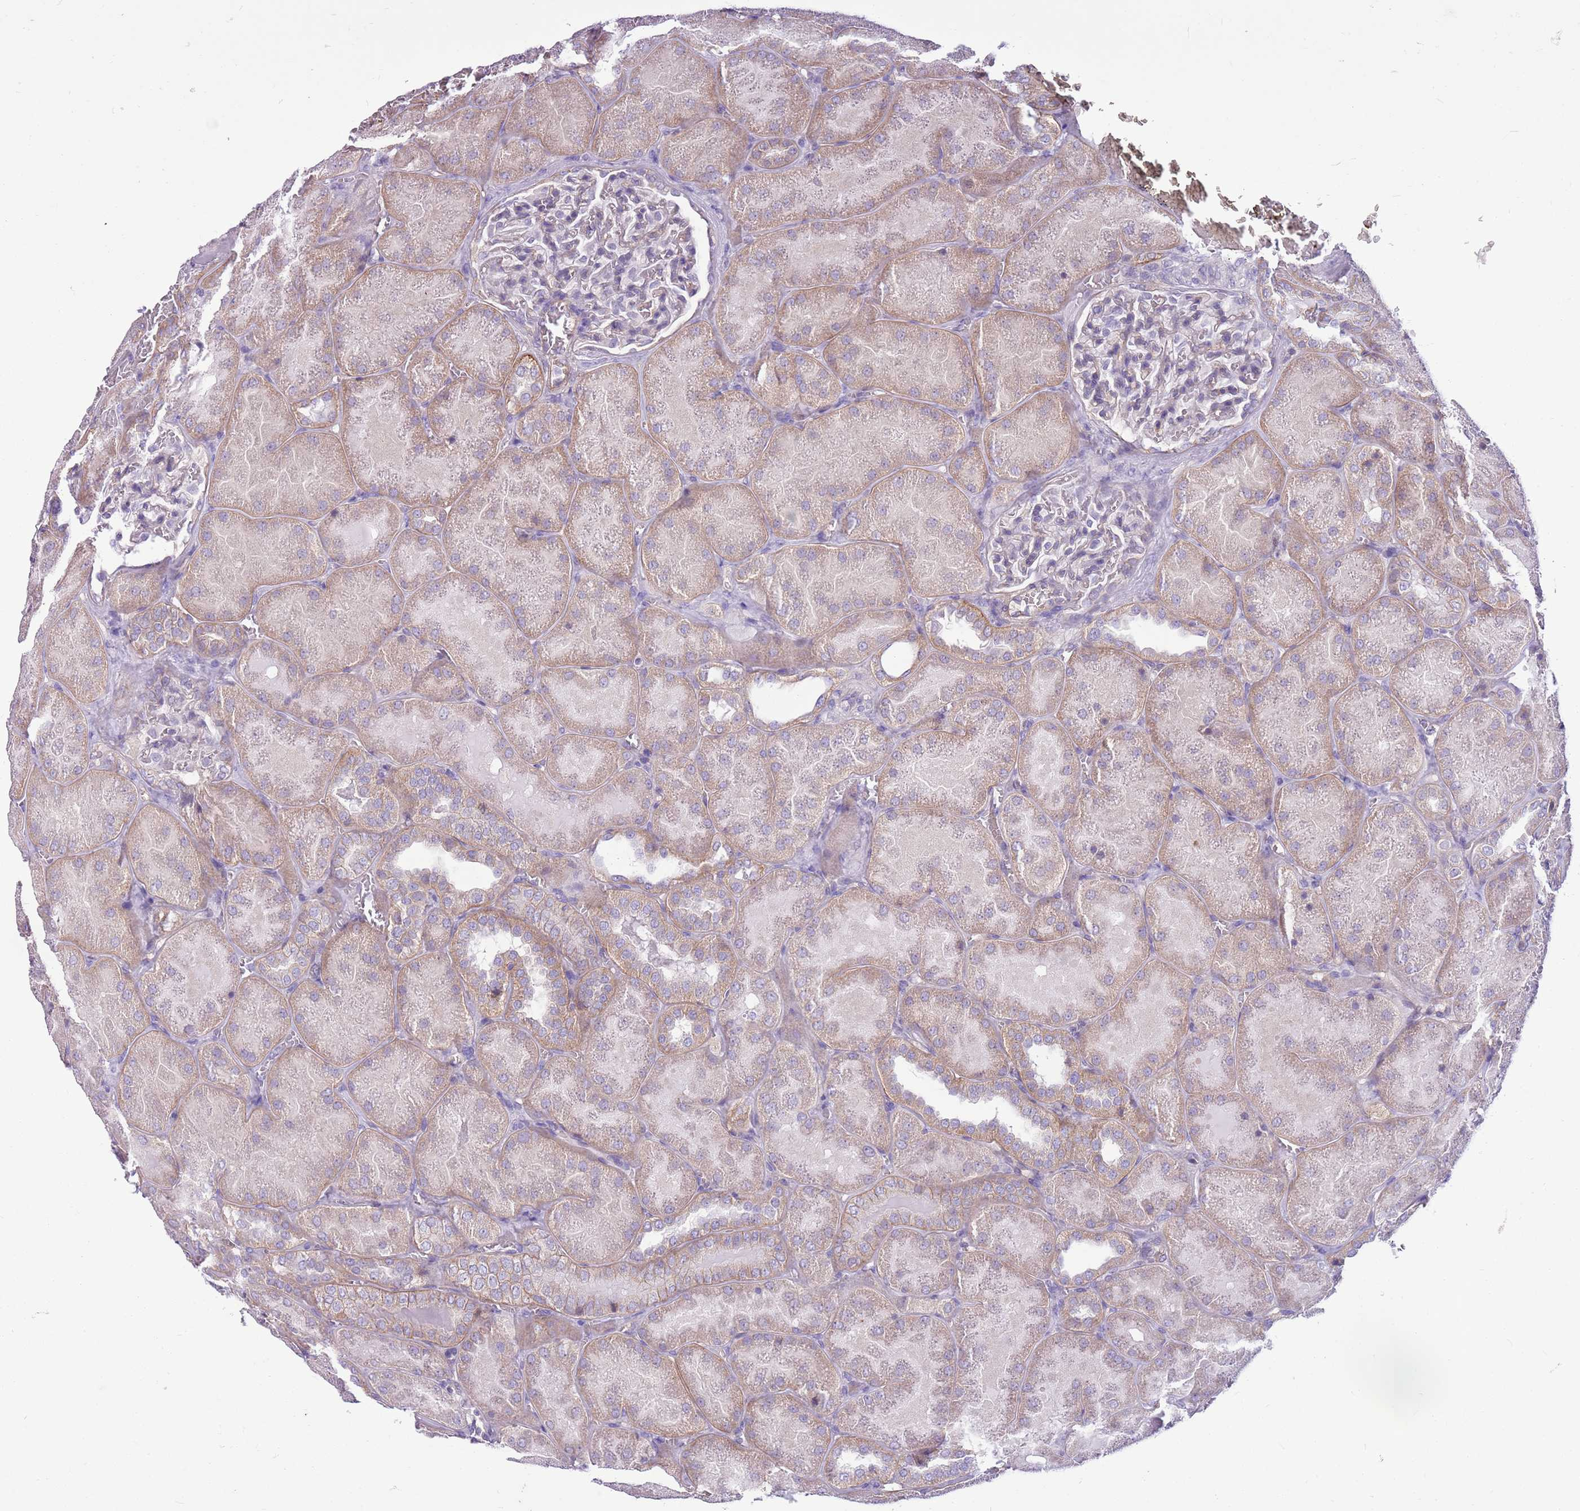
{"staining": {"intensity": "negative", "quantity": "none", "location": "none"}, "tissue": "kidney", "cell_type": "Cells in glomeruli", "image_type": "normal", "snomed": [{"axis": "morphology", "description": "Normal tissue, NOS"}, {"axis": "topography", "description": "Kidney"}], "caption": "Photomicrograph shows no protein staining in cells in glomeruli of normal kidney. Nuclei are stained in blue.", "gene": "PARP8", "patient": {"sex": "male", "age": 28}}